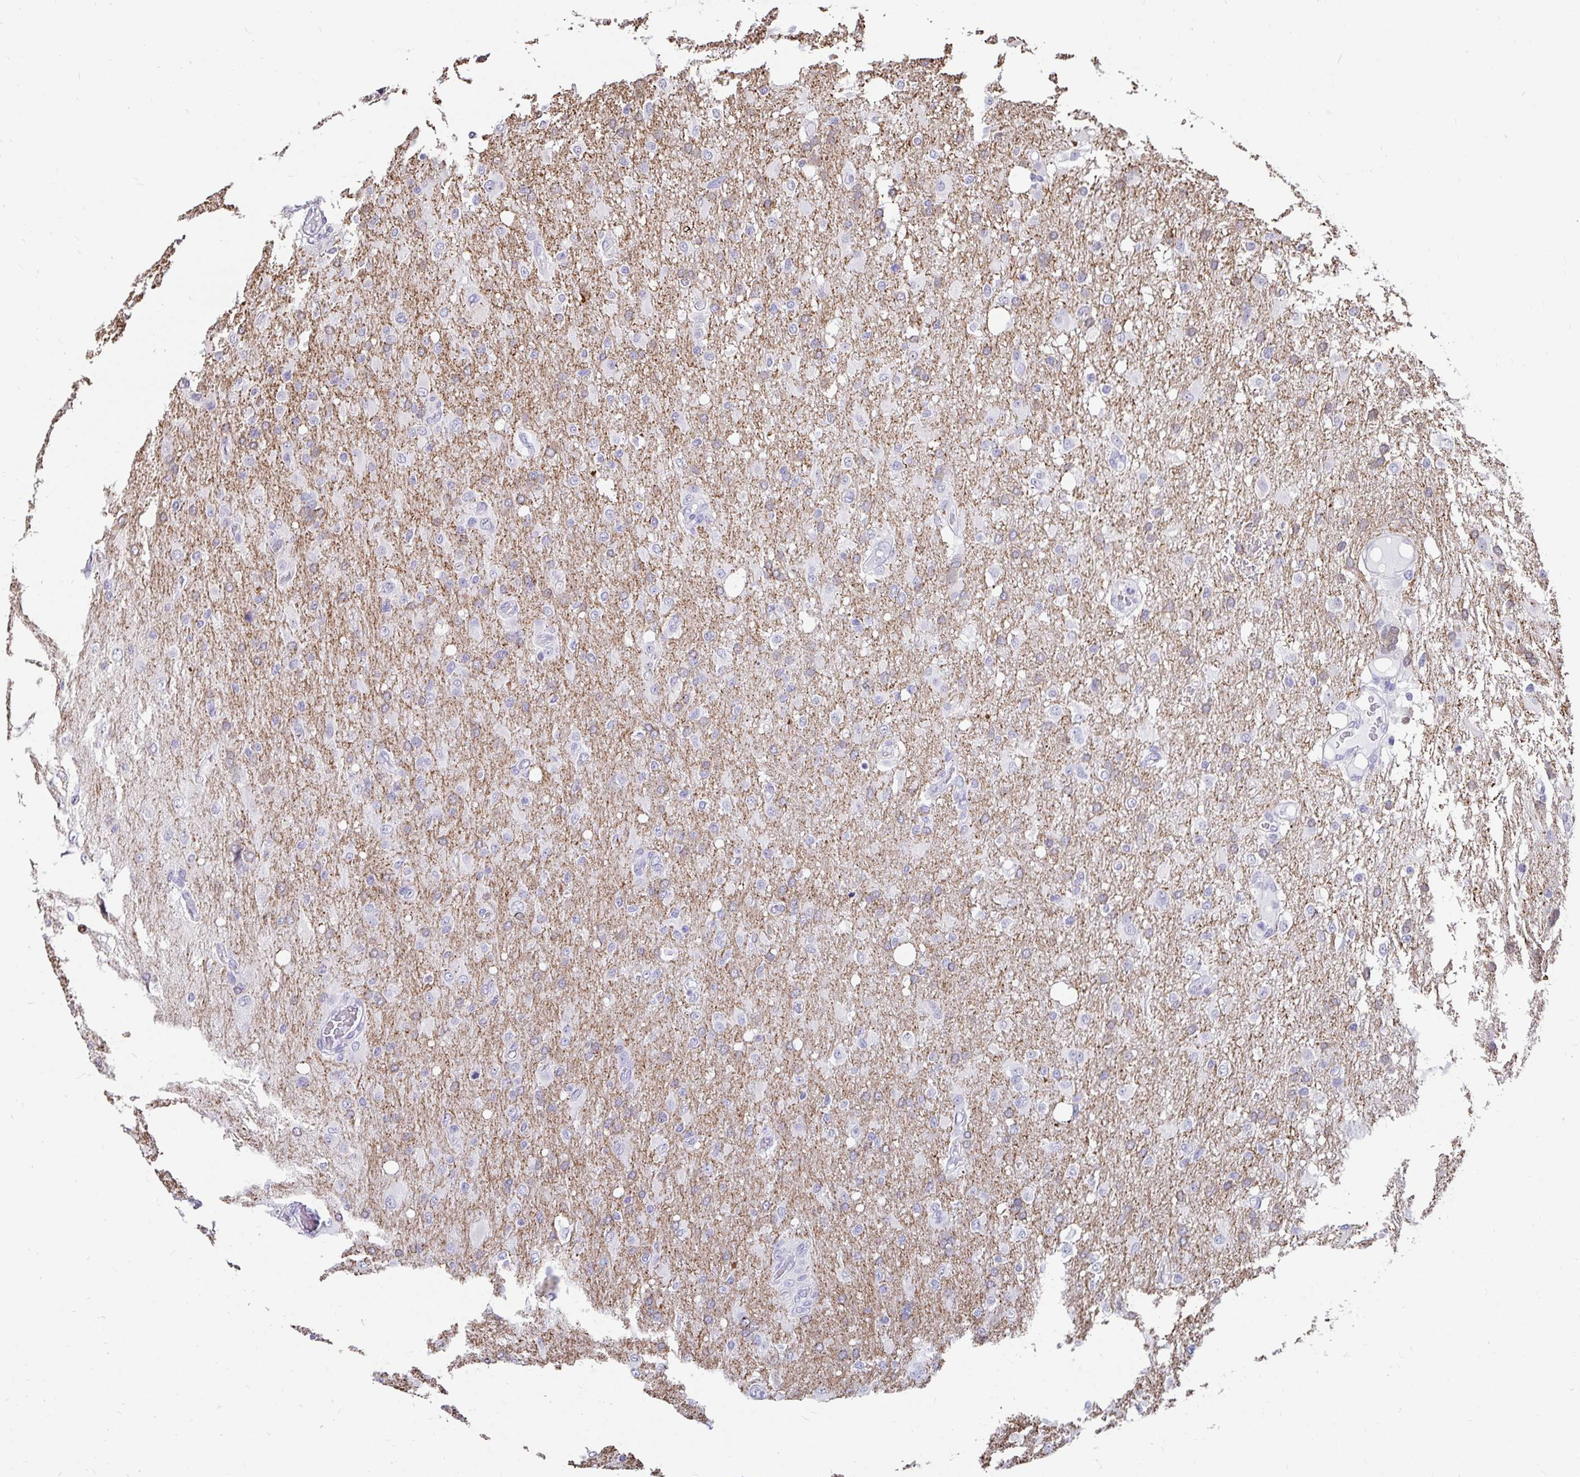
{"staining": {"intensity": "negative", "quantity": "none", "location": "none"}, "tissue": "glioma", "cell_type": "Tumor cells", "image_type": "cancer", "snomed": [{"axis": "morphology", "description": "Glioma, malignant, High grade"}, {"axis": "topography", "description": "Brain"}], "caption": "Malignant glioma (high-grade) stained for a protein using immunohistochemistry (IHC) displays no positivity tumor cells.", "gene": "ANLN", "patient": {"sex": "male", "age": 53}}